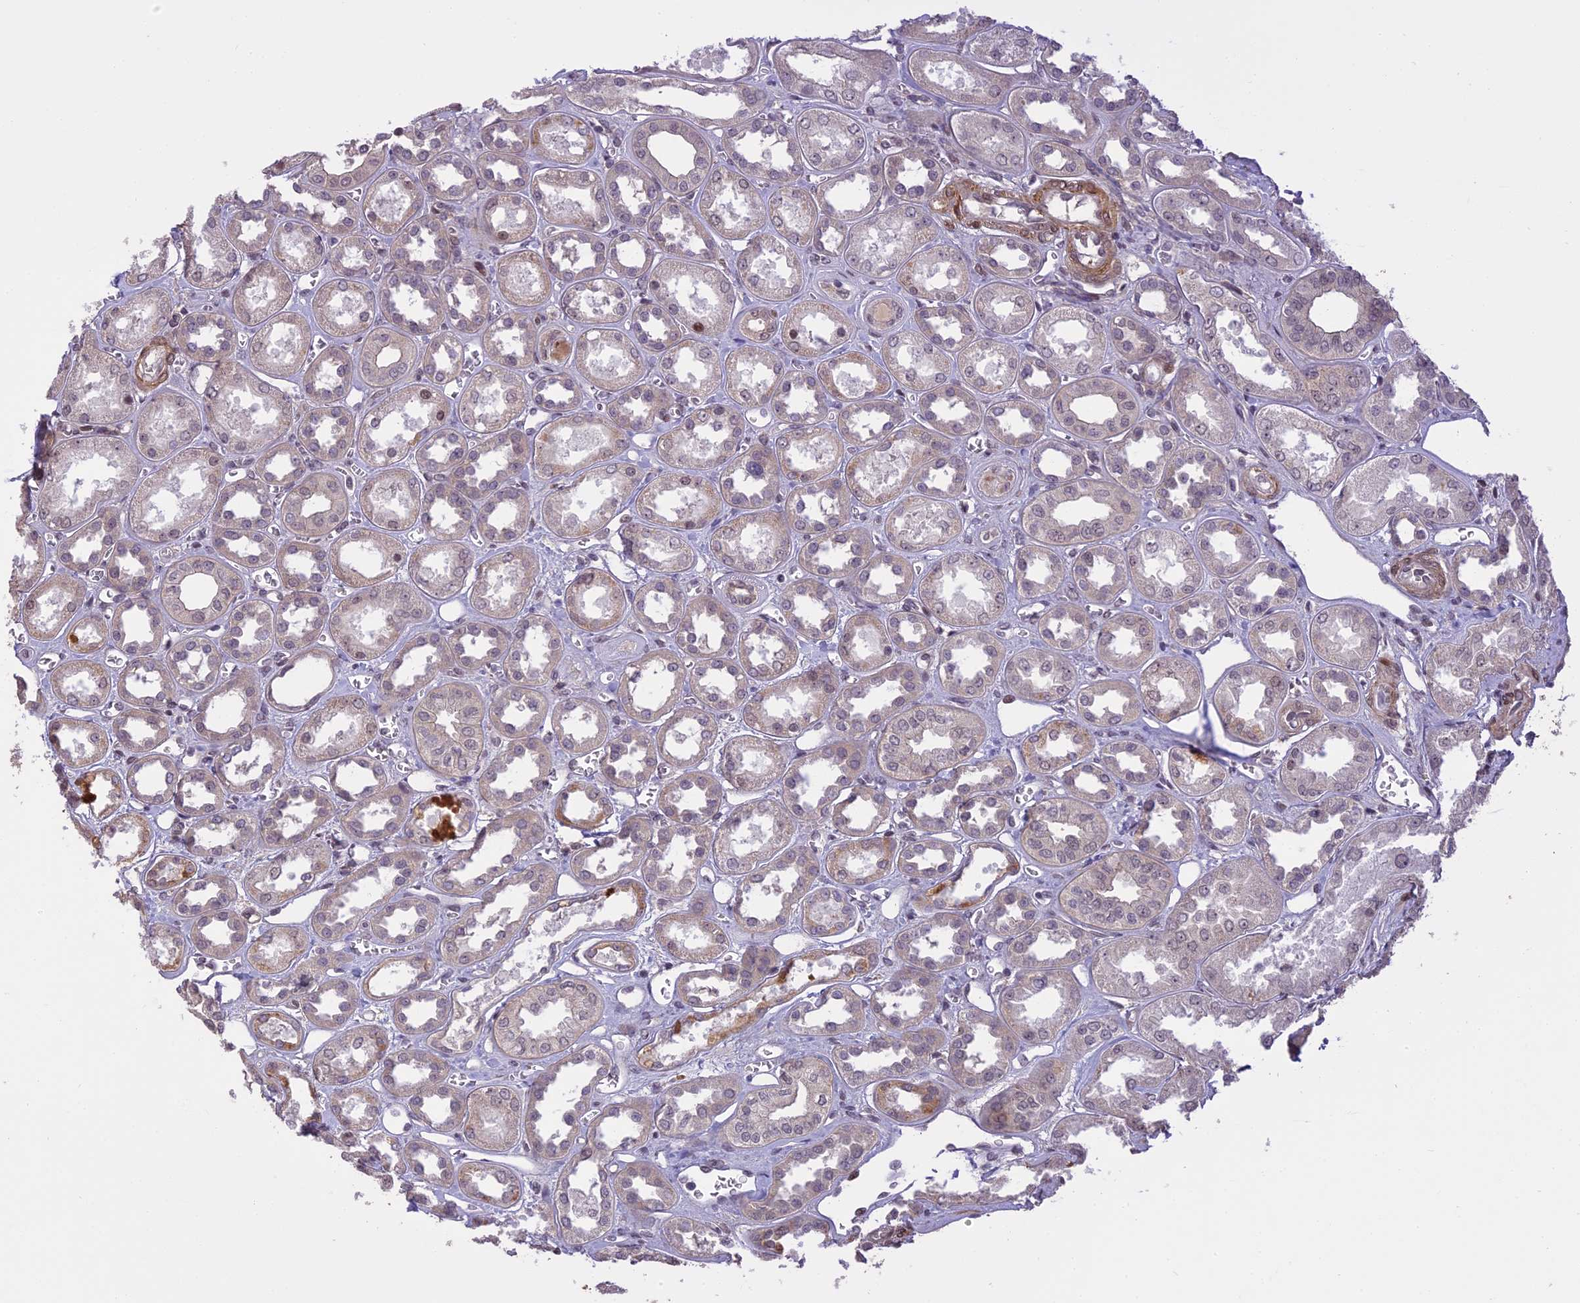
{"staining": {"intensity": "moderate", "quantity": "25%-75%", "location": "nuclear"}, "tissue": "kidney", "cell_type": "Cells in glomeruli", "image_type": "normal", "snomed": [{"axis": "morphology", "description": "Normal tissue, NOS"}, {"axis": "morphology", "description": "Adenocarcinoma, NOS"}, {"axis": "topography", "description": "Kidney"}], "caption": "A brown stain labels moderate nuclear expression of a protein in cells in glomeruli of benign human kidney. (DAB IHC, brown staining for protein, blue staining for nuclei).", "gene": "PRELID2", "patient": {"sex": "female", "age": 68}}